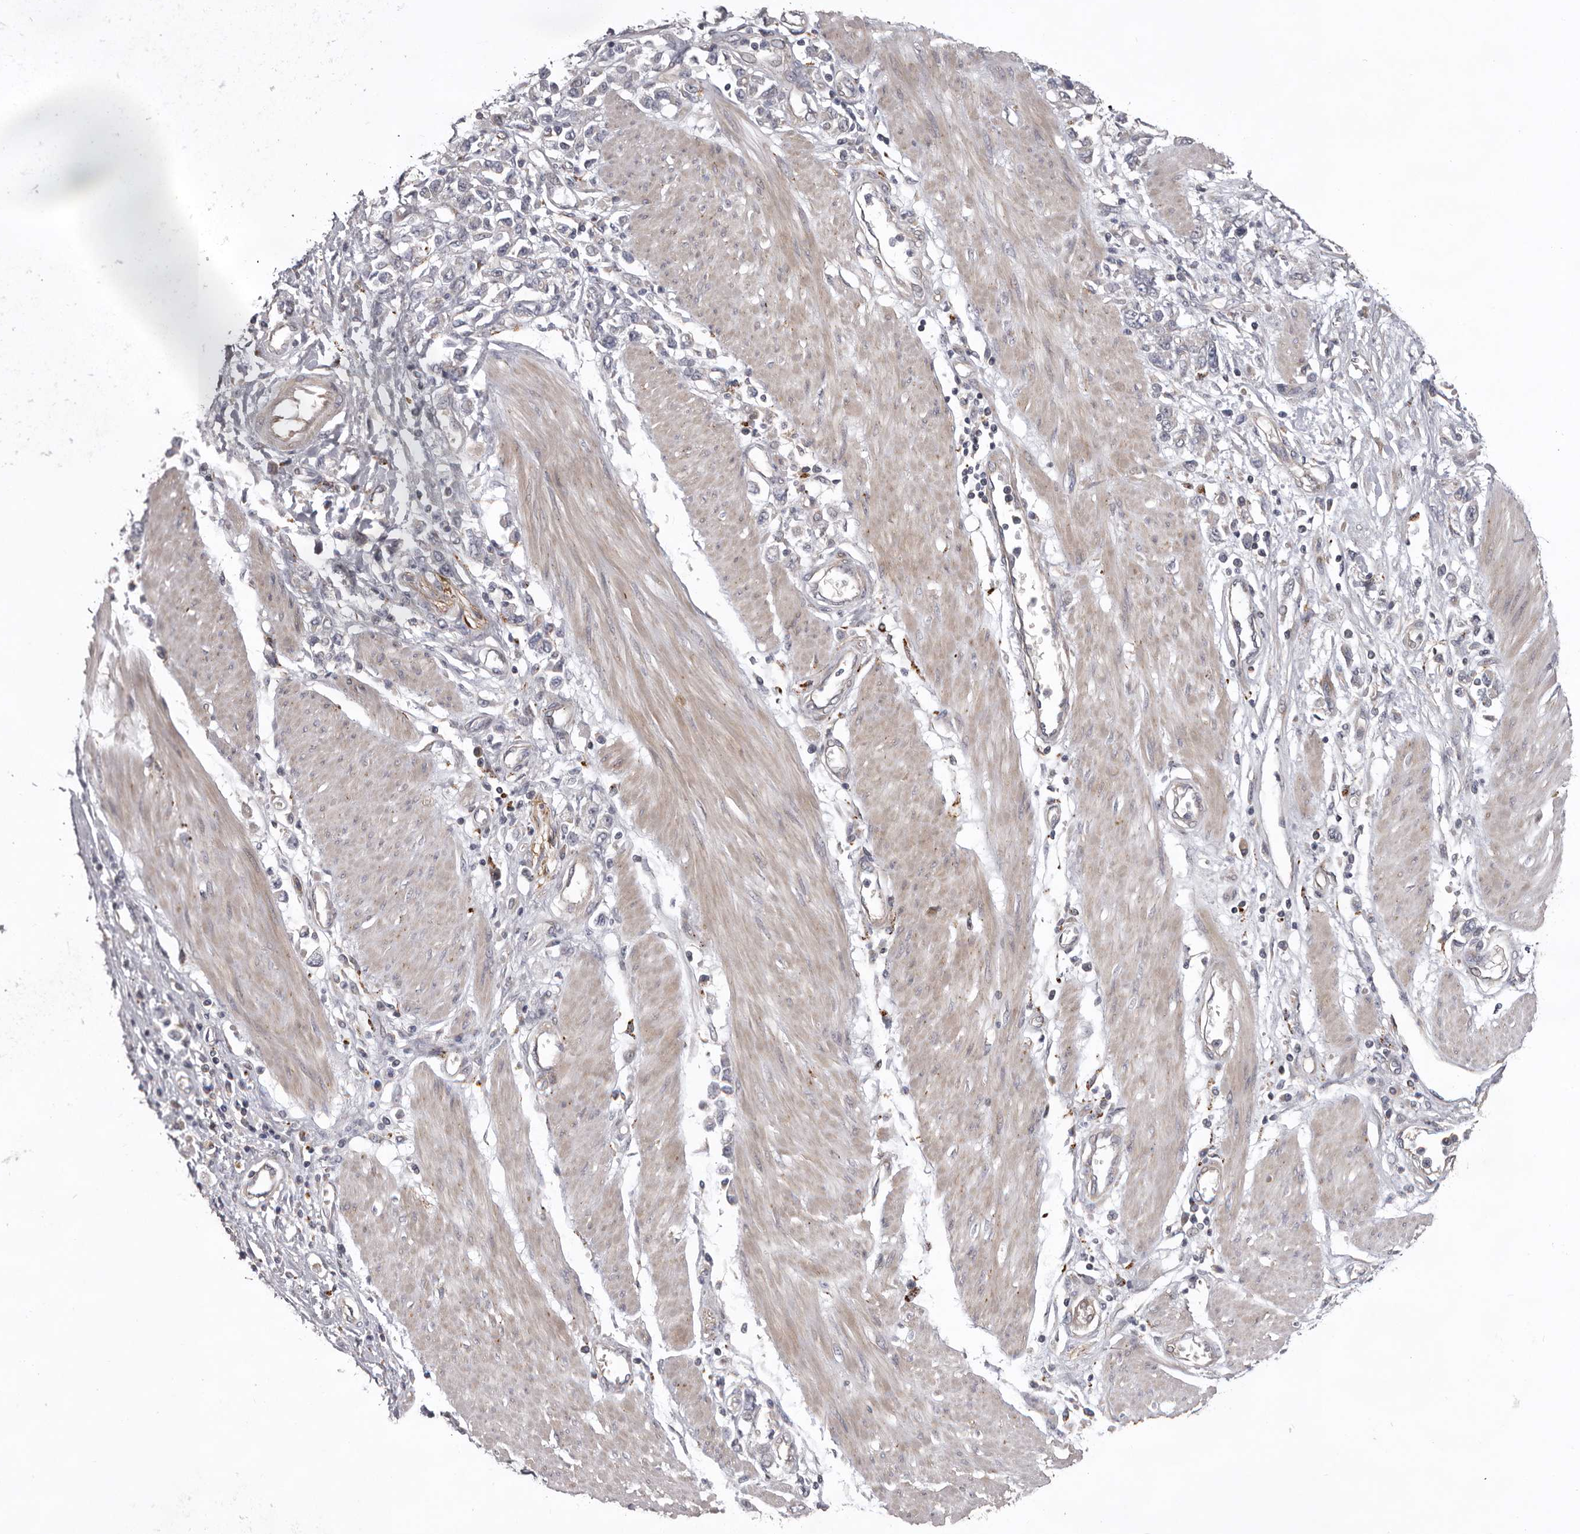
{"staining": {"intensity": "negative", "quantity": "none", "location": "none"}, "tissue": "stomach cancer", "cell_type": "Tumor cells", "image_type": "cancer", "snomed": [{"axis": "morphology", "description": "Adenocarcinoma, NOS"}, {"axis": "topography", "description": "Stomach"}], "caption": "There is no significant expression in tumor cells of stomach adenocarcinoma.", "gene": "WDR47", "patient": {"sex": "female", "age": 76}}